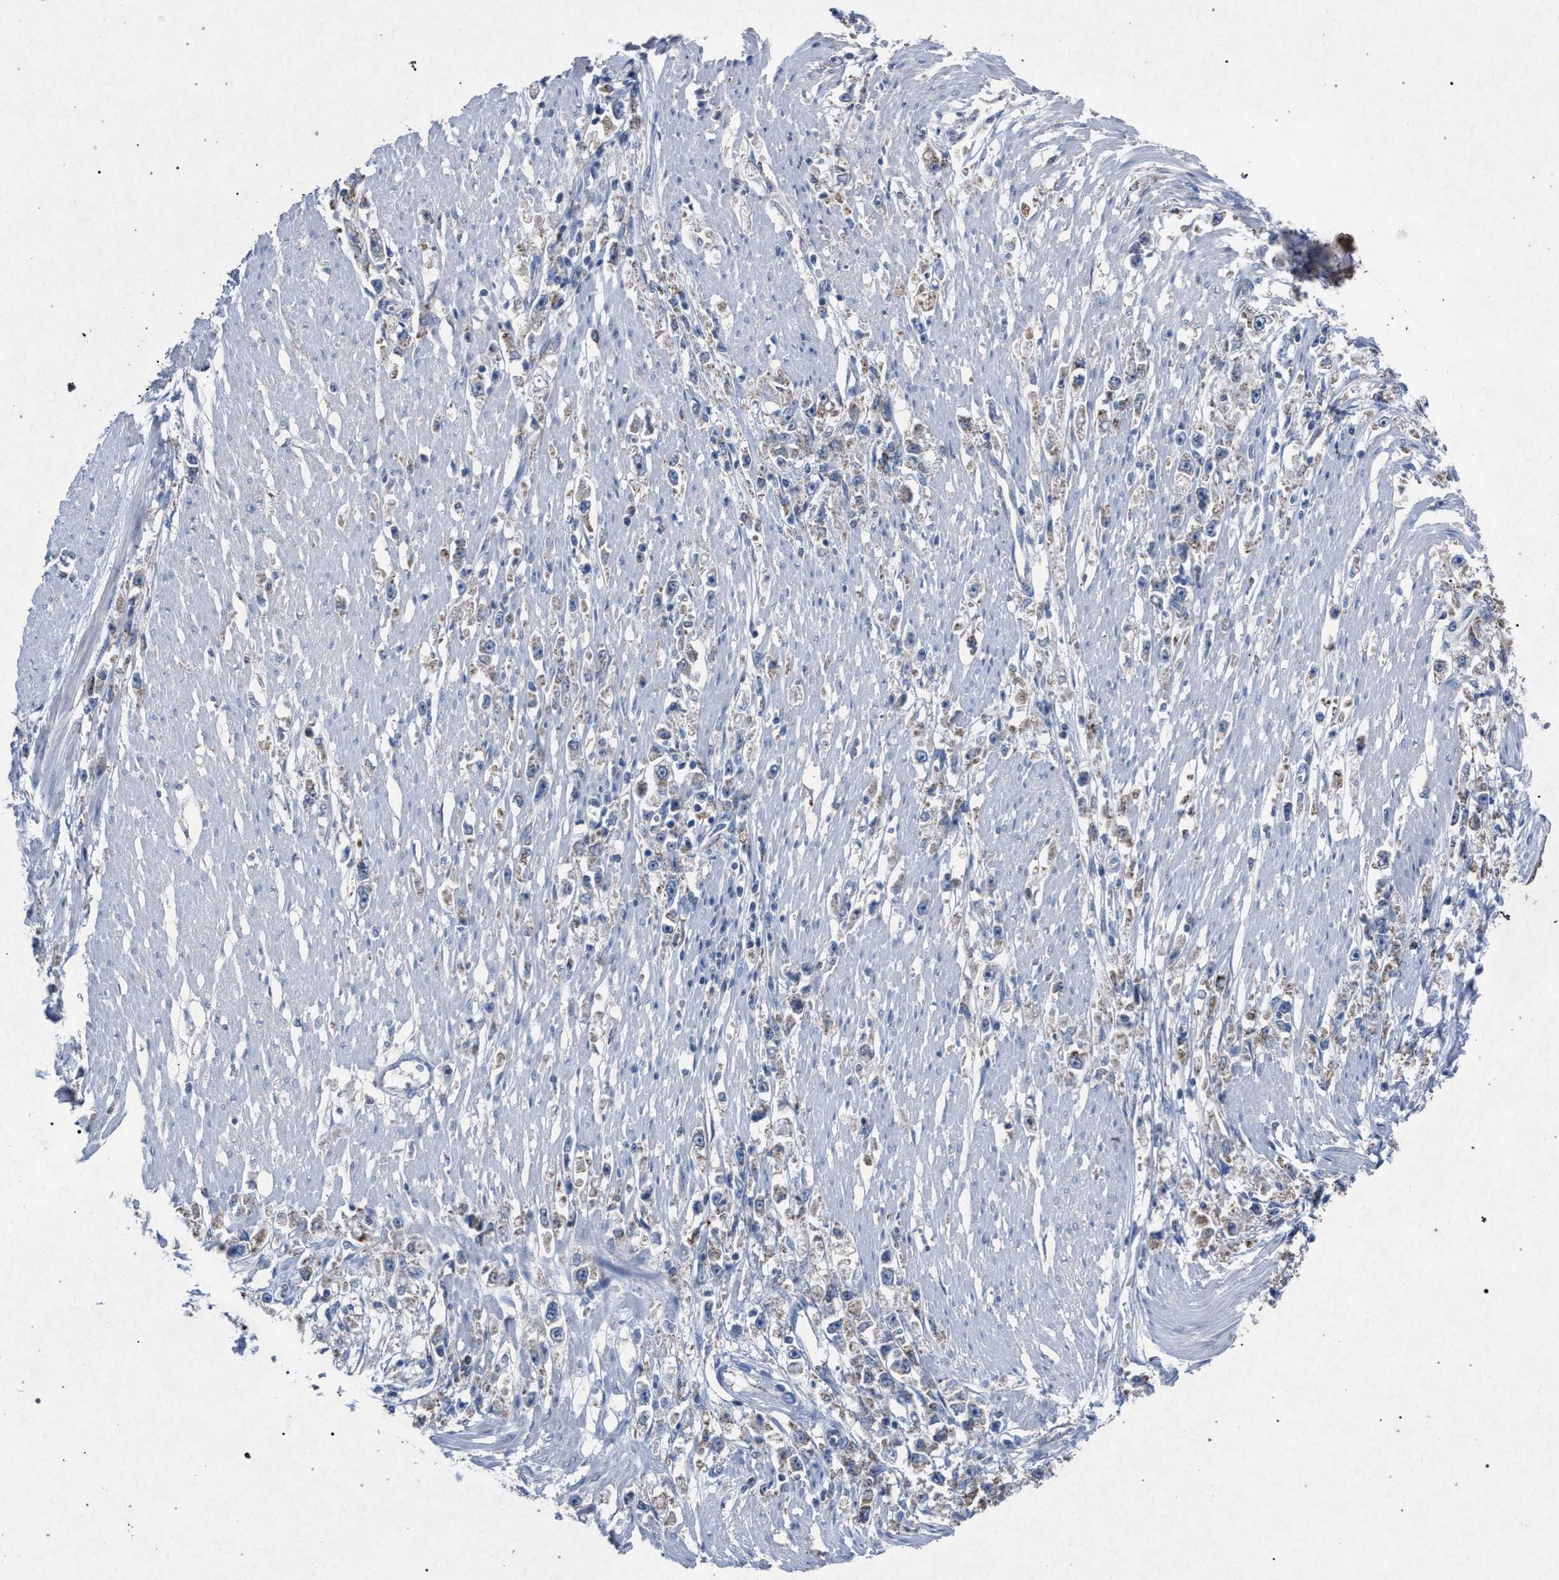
{"staining": {"intensity": "negative", "quantity": "none", "location": "none"}, "tissue": "stomach cancer", "cell_type": "Tumor cells", "image_type": "cancer", "snomed": [{"axis": "morphology", "description": "Adenocarcinoma, NOS"}, {"axis": "topography", "description": "Stomach"}], "caption": "DAB (3,3'-diaminobenzidine) immunohistochemical staining of human adenocarcinoma (stomach) demonstrates no significant staining in tumor cells. (DAB IHC with hematoxylin counter stain).", "gene": "HSD17B4", "patient": {"sex": "female", "age": 59}}